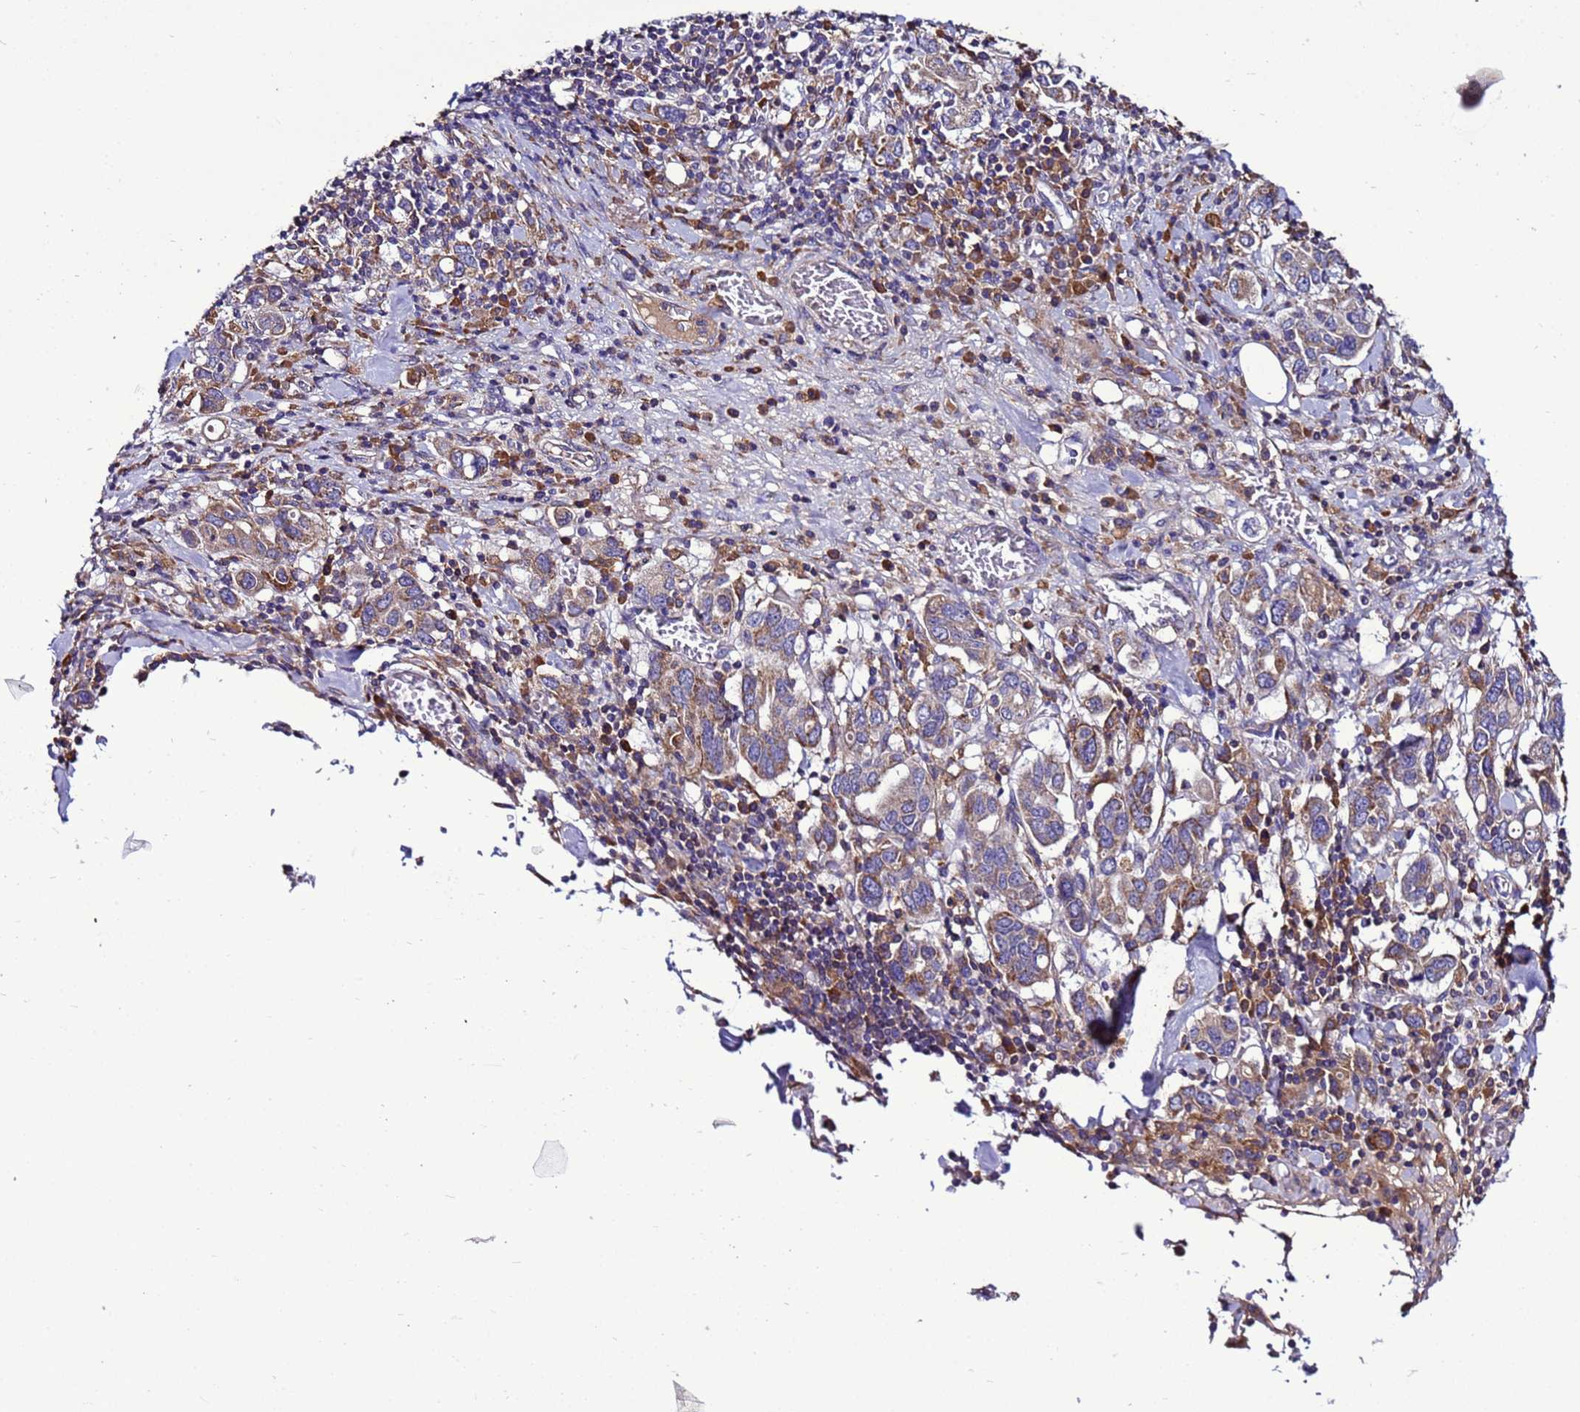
{"staining": {"intensity": "moderate", "quantity": "25%-75%", "location": "cytoplasmic/membranous"}, "tissue": "stomach cancer", "cell_type": "Tumor cells", "image_type": "cancer", "snomed": [{"axis": "morphology", "description": "Adenocarcinoma, NOS"}, {"axis": "topography", "description": "Stomach, upper"}, {"axis": "topography", "description": "Stomach"}], "caption": "Stomach cancer tissue displays moderate cytoplasmic/membranous positivity in about 25%-75% of tumor cells, visualized by immunohistochemistry. (brown staining indicates protein expression, while blue staining denotes nuclei).", "gene": "ANTKMT", "patient": {"sex": "male", "age": 62}}